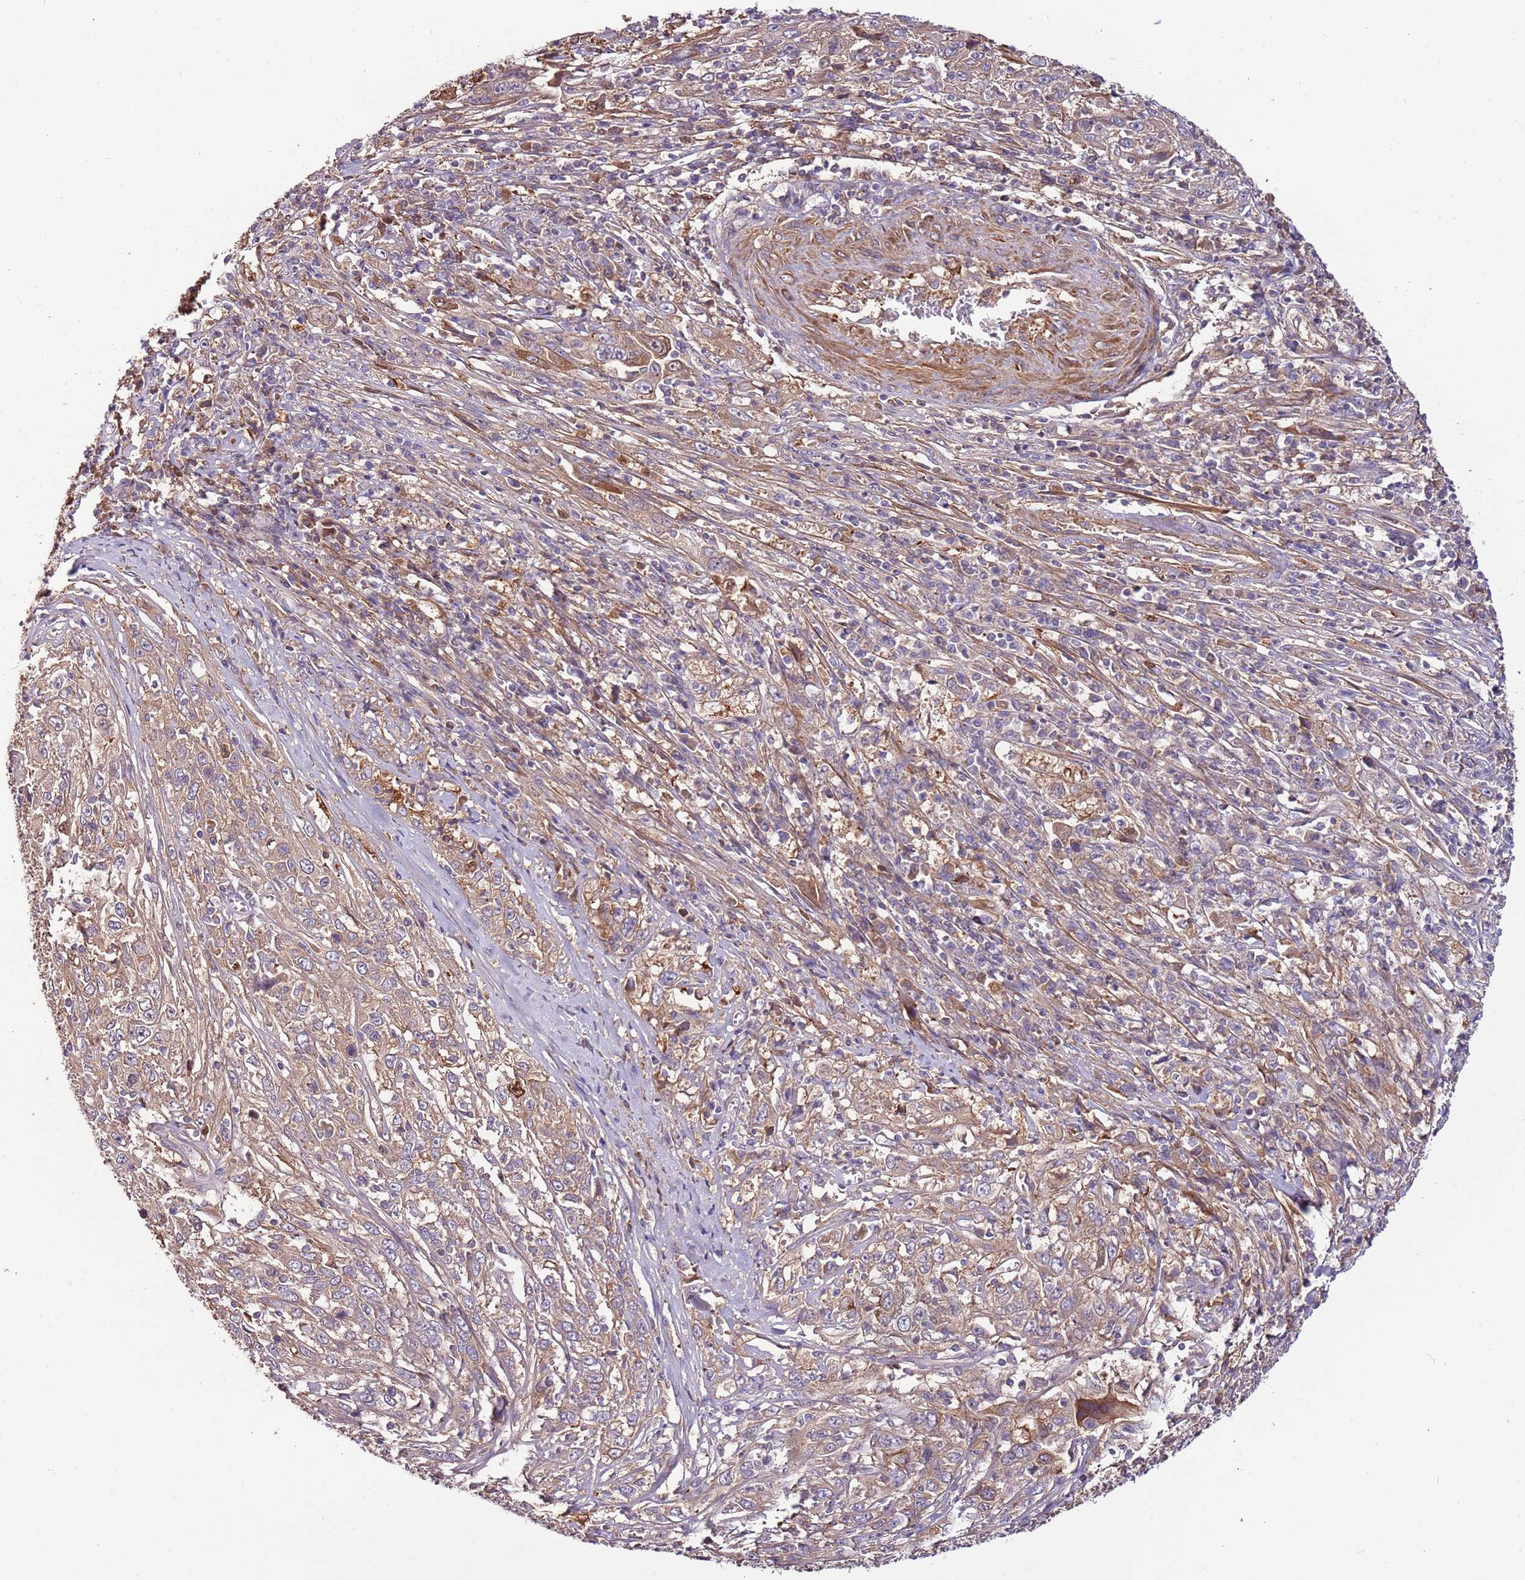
{"staining": {"intensity": "weak", "quantity": ">75%", "location": "cytoplasmic/membranous"}, "tissue": "cervical cancer", "cell_type": "Tumor cells", "image_type": "cancer", "snomed": [{"axis": "morphology", "description": "Squamous cell carcinoma, NOS"}, {"axis": "topography", "description": "Cervix"}], "caption": "Squamous cell carcinoma (cervical) stained with immunohistochemistry exhibits weak cytoplasmic/membranous expression in approximately >75% of tumor cells.", "gene": "DENR", "patient": {"sex": "female", "age": 46}}